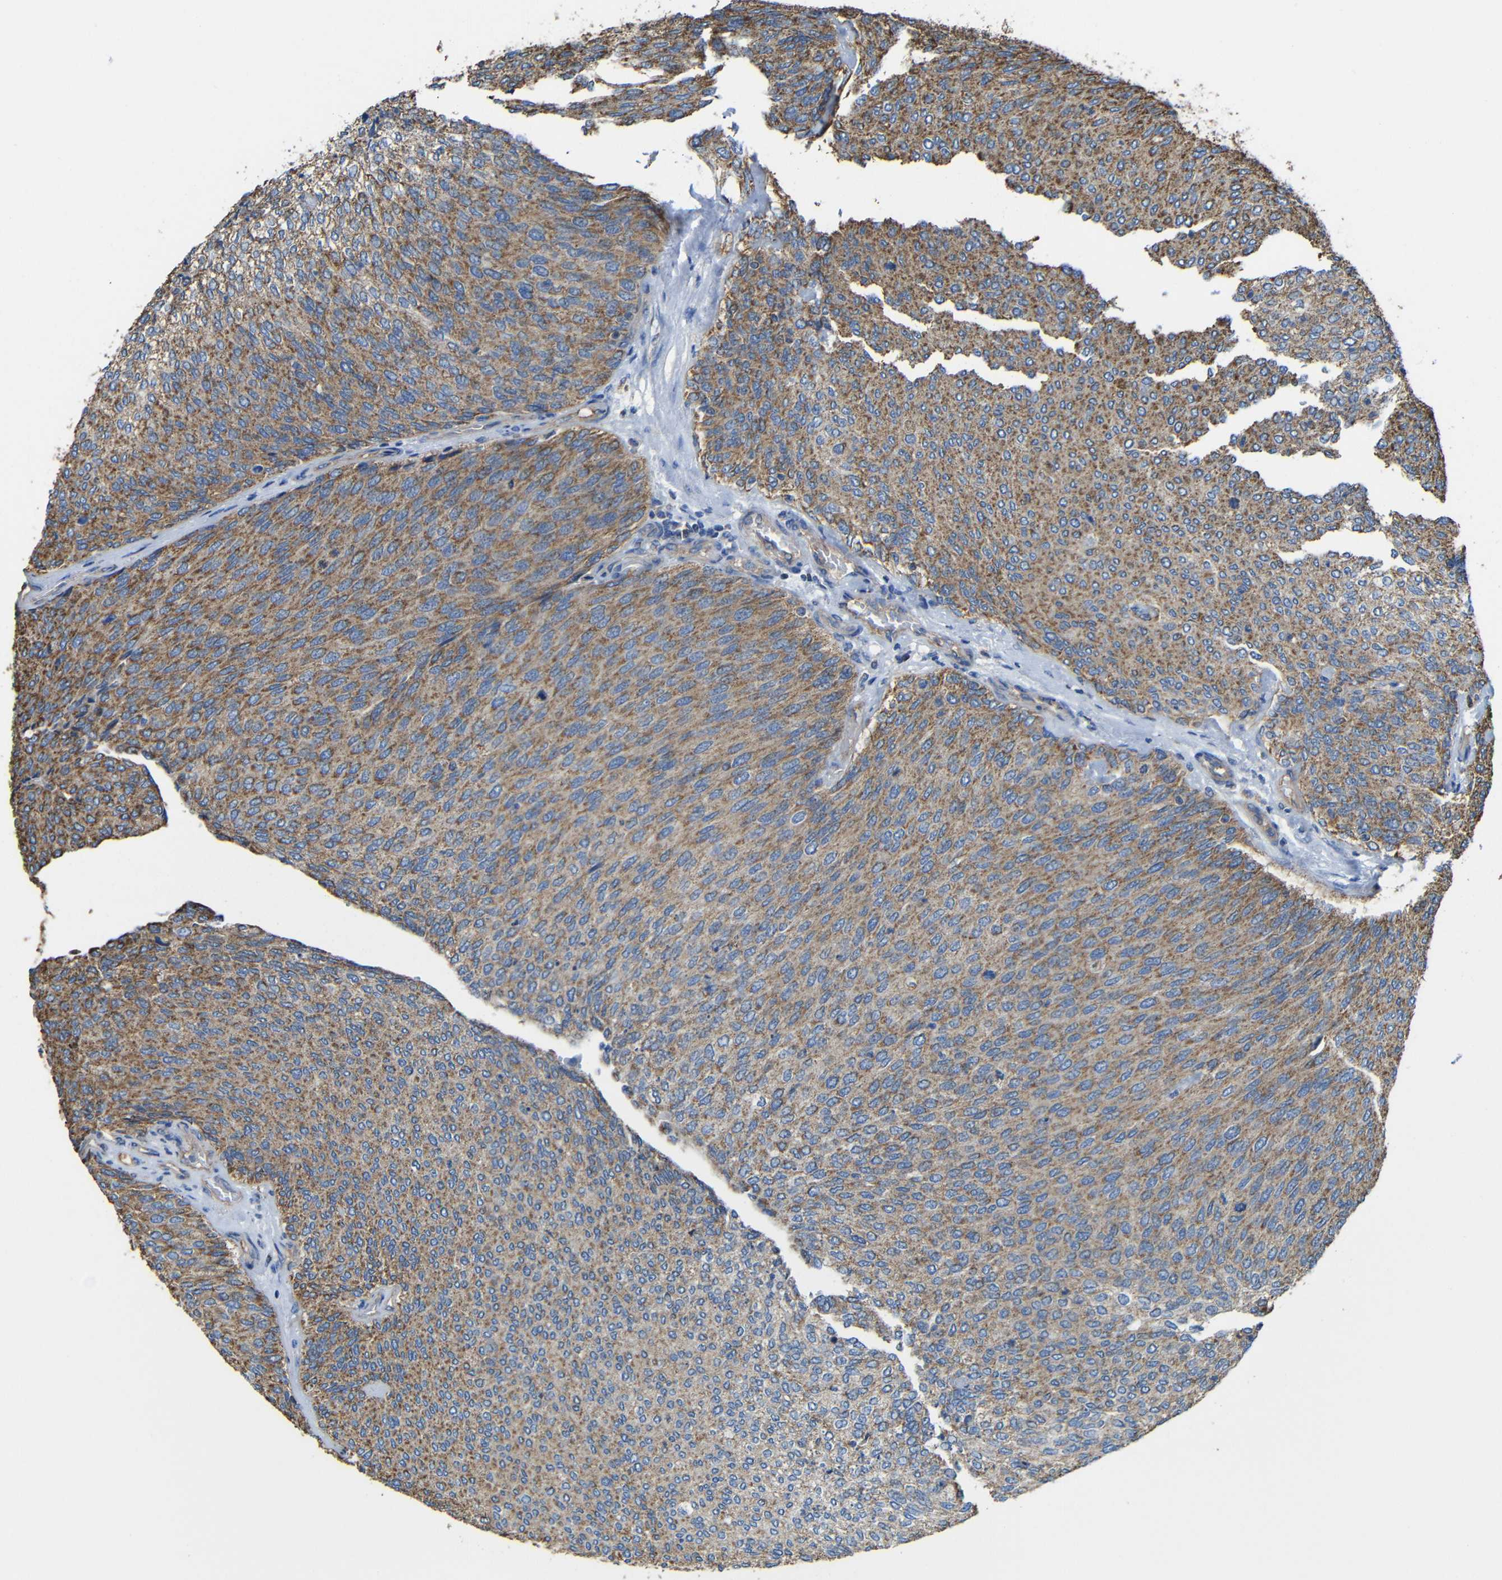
{"staining": {"intensity": "moderate", "quantity": ">75%", "location": "cytoplasmic/membranous"}, "tissue": "urothelial cancer", "cell_type": "Tumor cells", "image_type": "cancer", "snomed": [{"axis": "morphology", "description": "Urothelial carcinoma, Low grade"}, {"axis": "topography", "description": "Urinary bladder"}], "caption": "Urothelial cancer stained for a protein (brown) reveals moderate cytoplasmic/membranous positive staining in about >75% of tumor cells.", "gene": "INTS6L", "patient": {"sex": "female", "age": 79}}